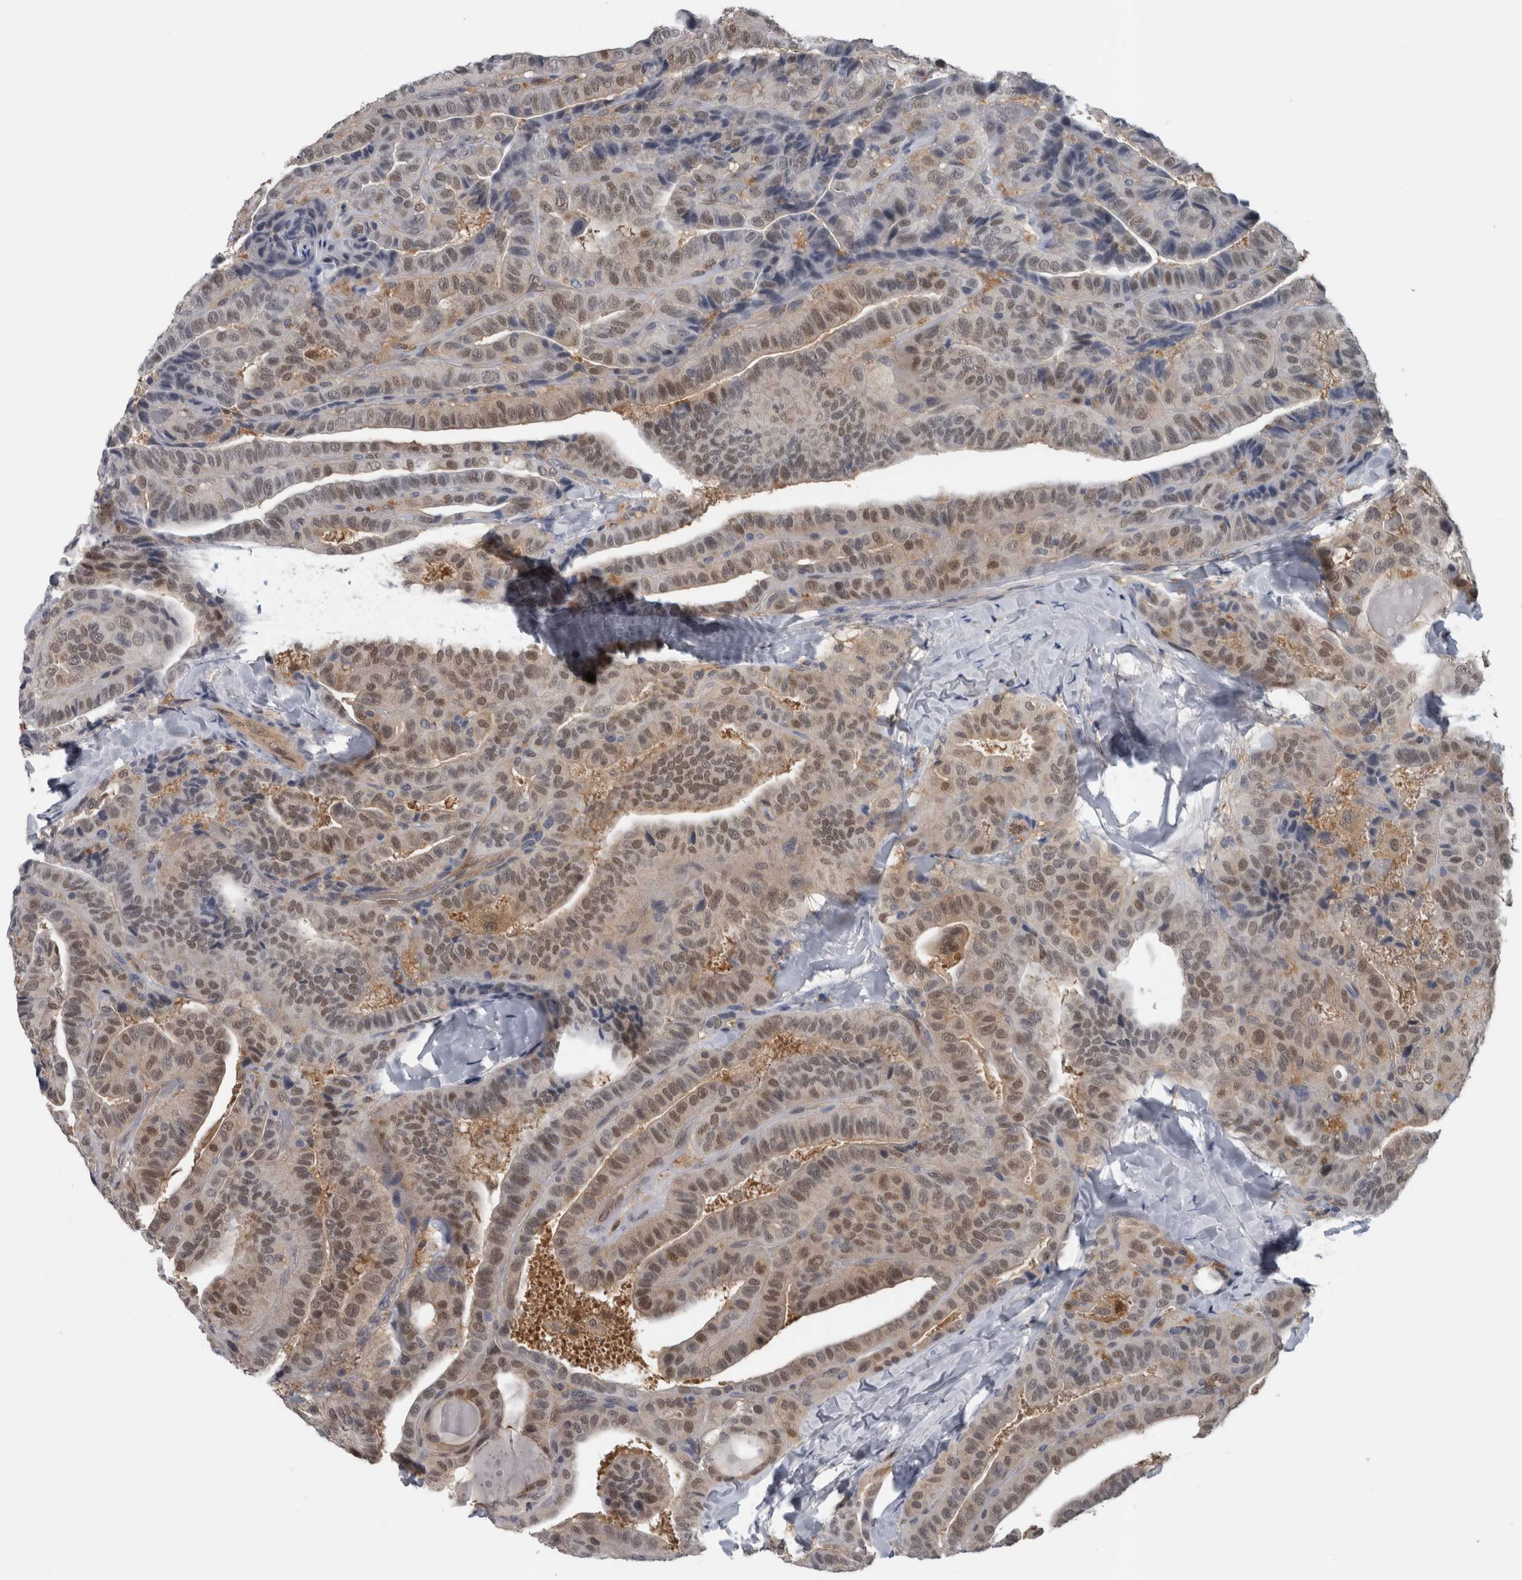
{"staining": {"intensity": "moderate", "quantity": ">75%", "location": "nuclear"}, "tissue": "thyroid cancer", "cell_type": "Tumor cells", "image_type": "cancer", "snomed": [{"axis": "morphology", "description": "Papillary adenocarcinoma, NOS"}, {"axis": "topography", "description": "Thyroid gland"}], "caption": "Protein staining of papillary adenocarcinoma (thyroid) tissue exhibits moderate nuclear positivity in approximately >75% of tumor cells.", "gene": "NAPRT", "patient": {"sex": "male", "age": 77}}